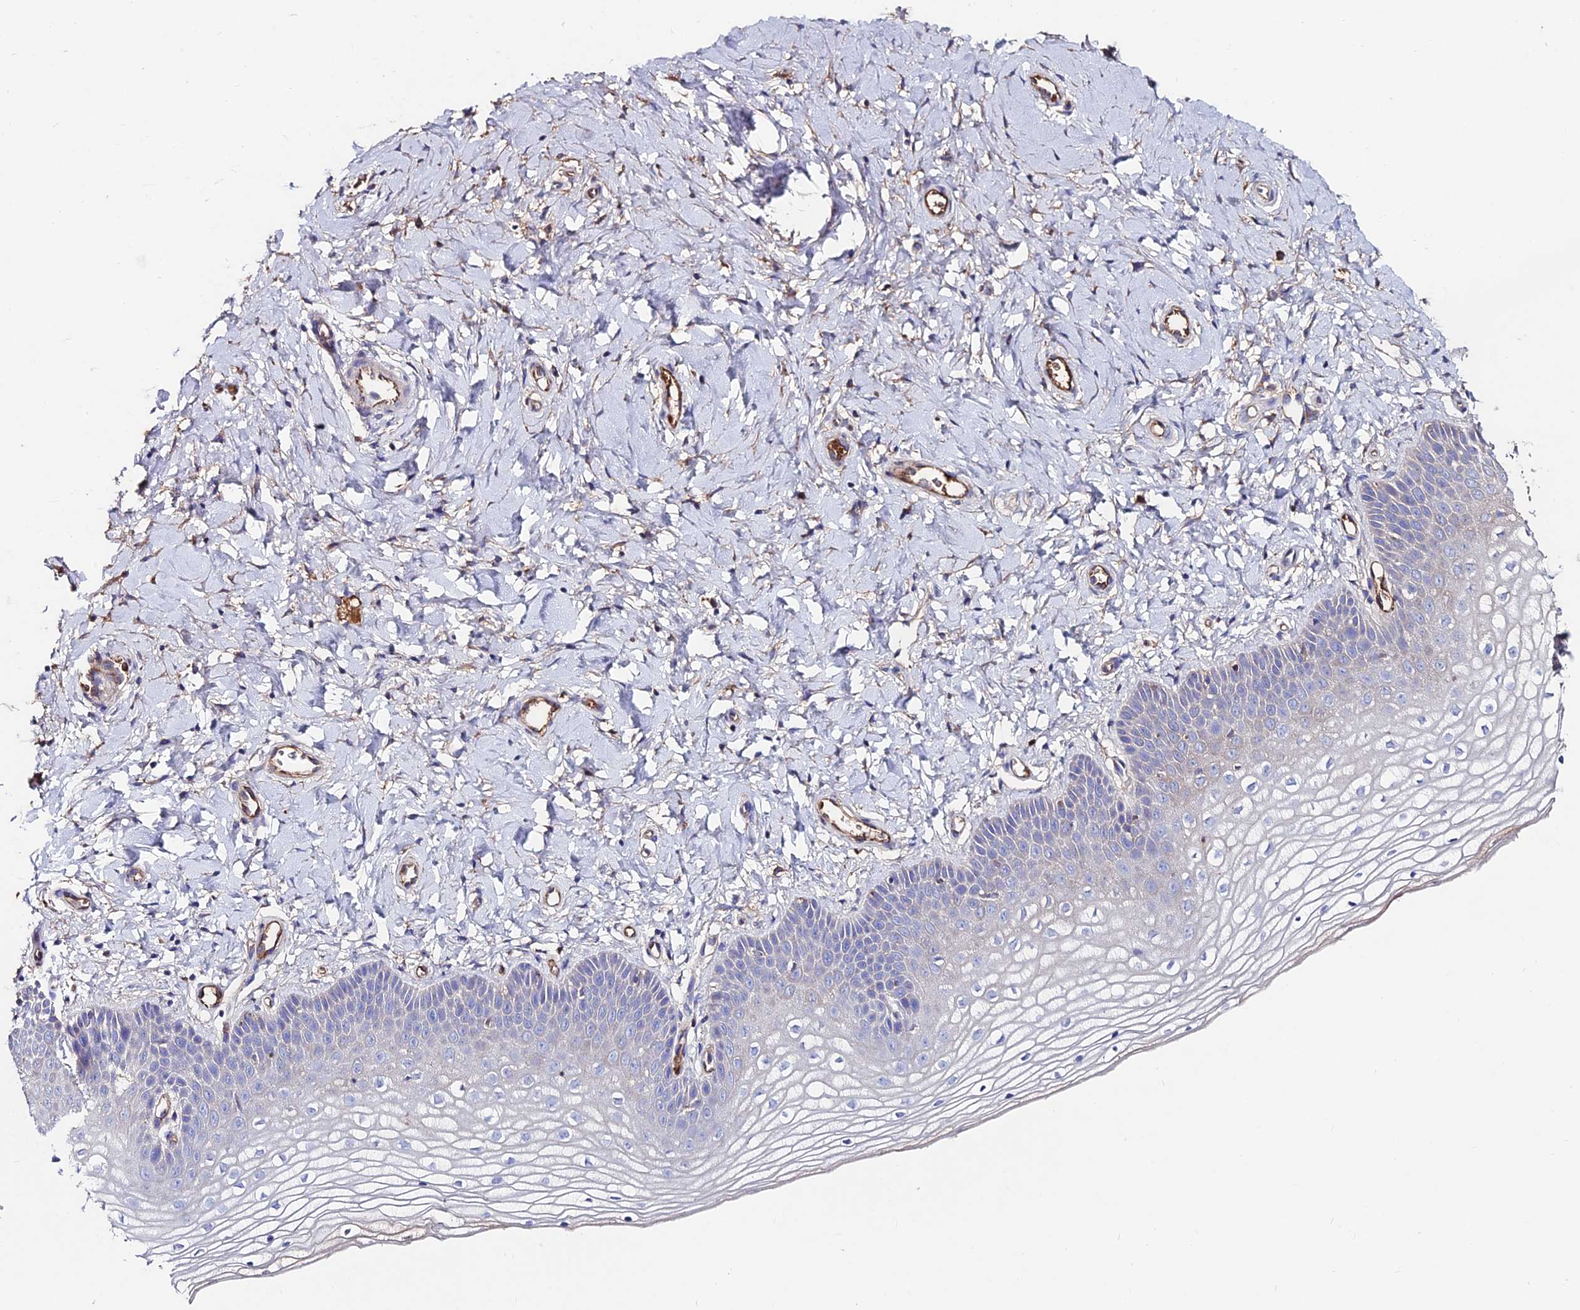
{"staining": {"intensity": "negative", "quantity": "none", "location": "none"}, "tissue": "vagina", "cell_type": "Squamous epithelial cells", "image_type": "normal", "snomed": [{"axis": "morphology", "description": "Normal tissue, NOS"}, {"axis": "topography", "description": "Vagina"}], "caption": "IHC of normal human vagina shows no positivity in squamous epithelial cells. (Stains: DAB (3,3'-diaminobenzidine) immunohistochemistry with hematoxylin counter stain, Microscopy: brightfield microscopy at high magnification).", "gene": "SLC25A16", "patient": {"sex": "female", "age": 68}}